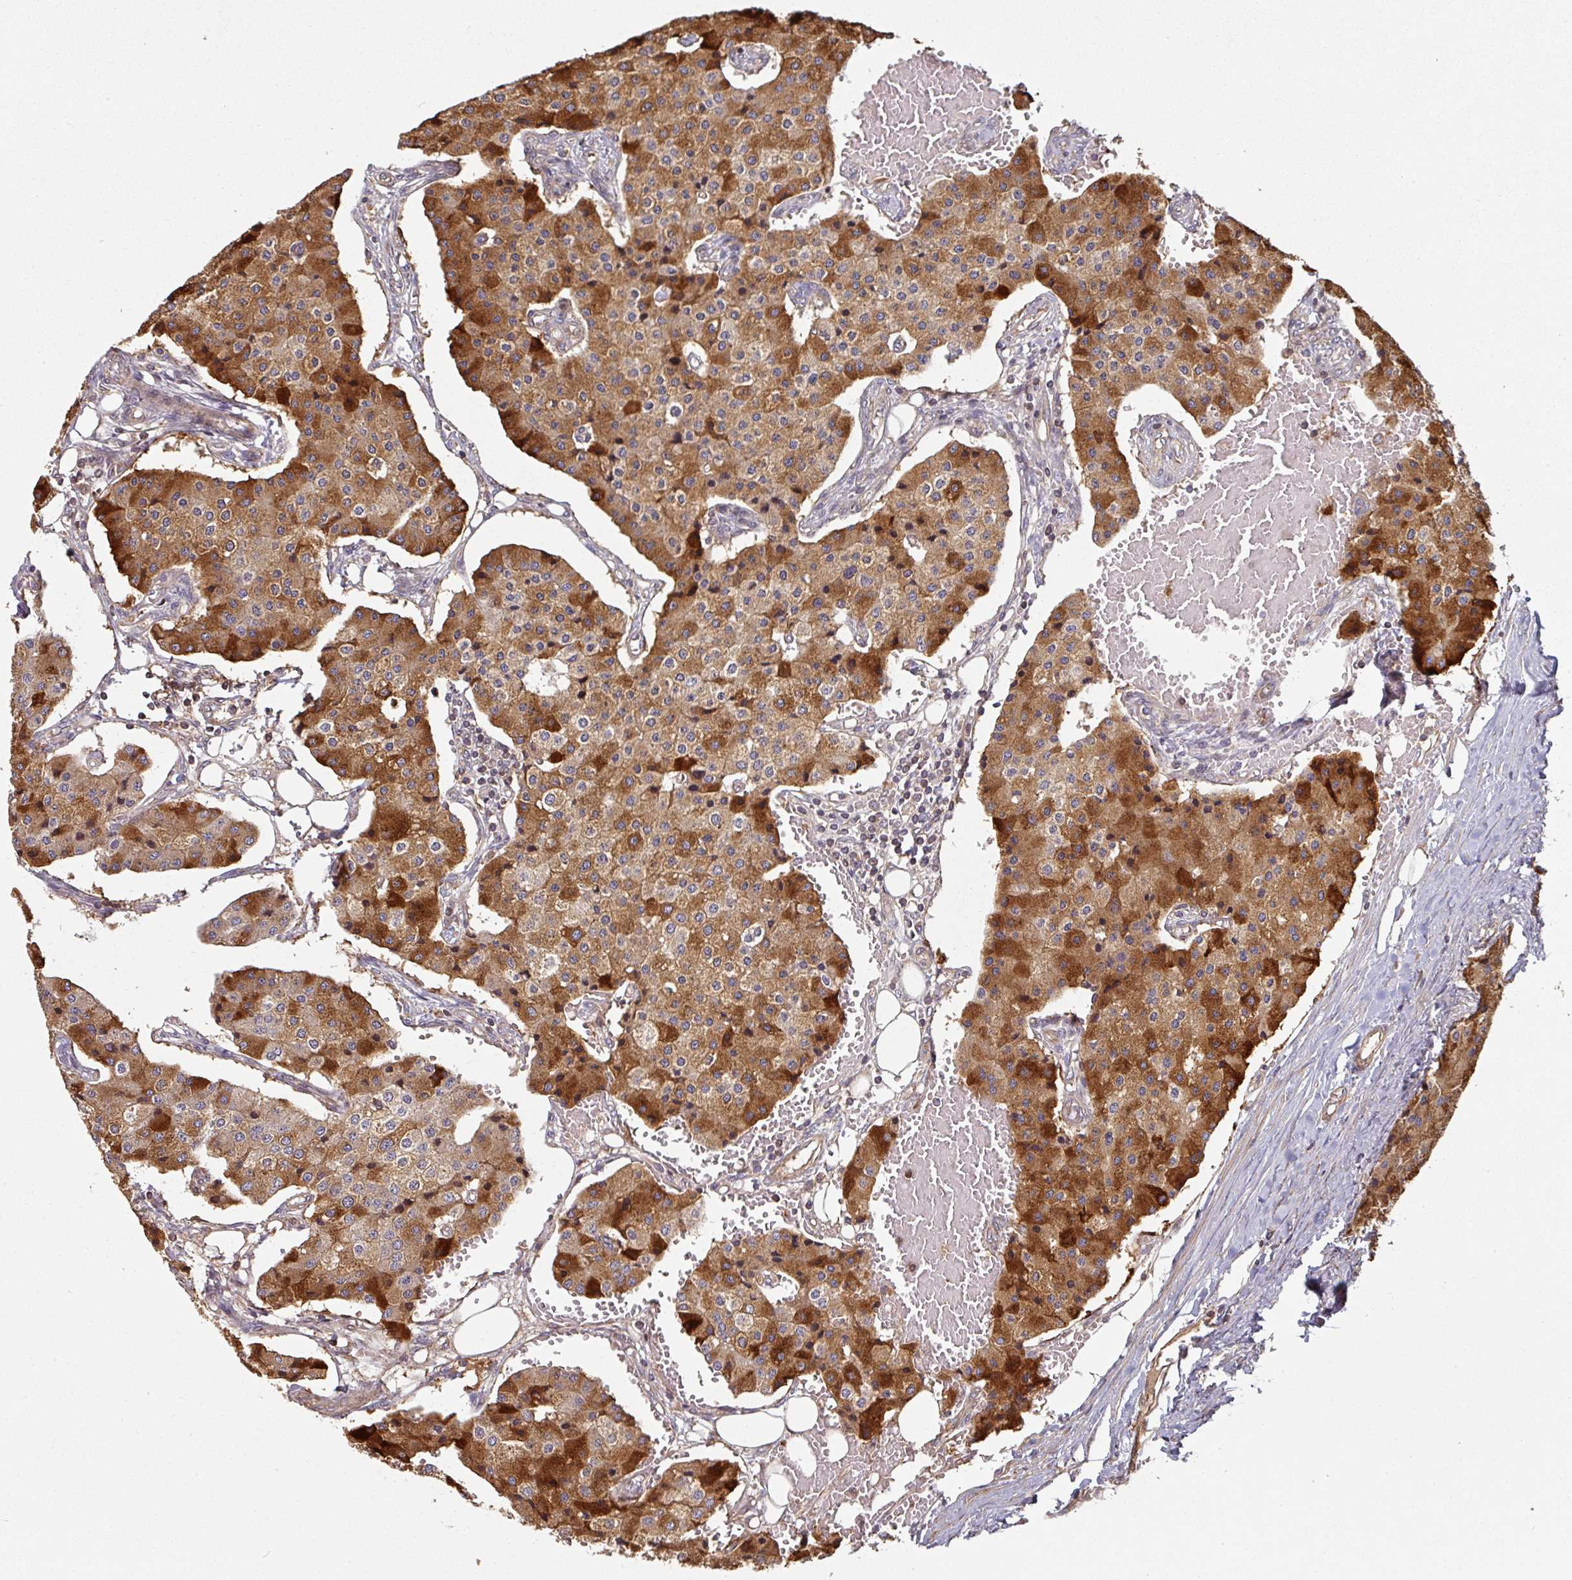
{"staining": {"intensity": "strong", "quantity": "25%-75%", "location": "cytoplasmic/membranous"}, "tissue": "carcinoid", "cell_type": "Tumor cells", "image_type": "cancer", "snomed": [{"axis": "morphology", "description": "Carcinoid, malignant, NOS"}, {"axis": "topography", "description": "Colon"}], "caption": "This photomicrograph reveals carcinoid (malignant) stained with IHC to label a protein in brown. The cytoplasmic/membranous of tumor cells show strong positivity for the protein. Nuclei are counter-stained blue.", "gene": "SIK1", "patient": {"sex": "female", "age": 52}}